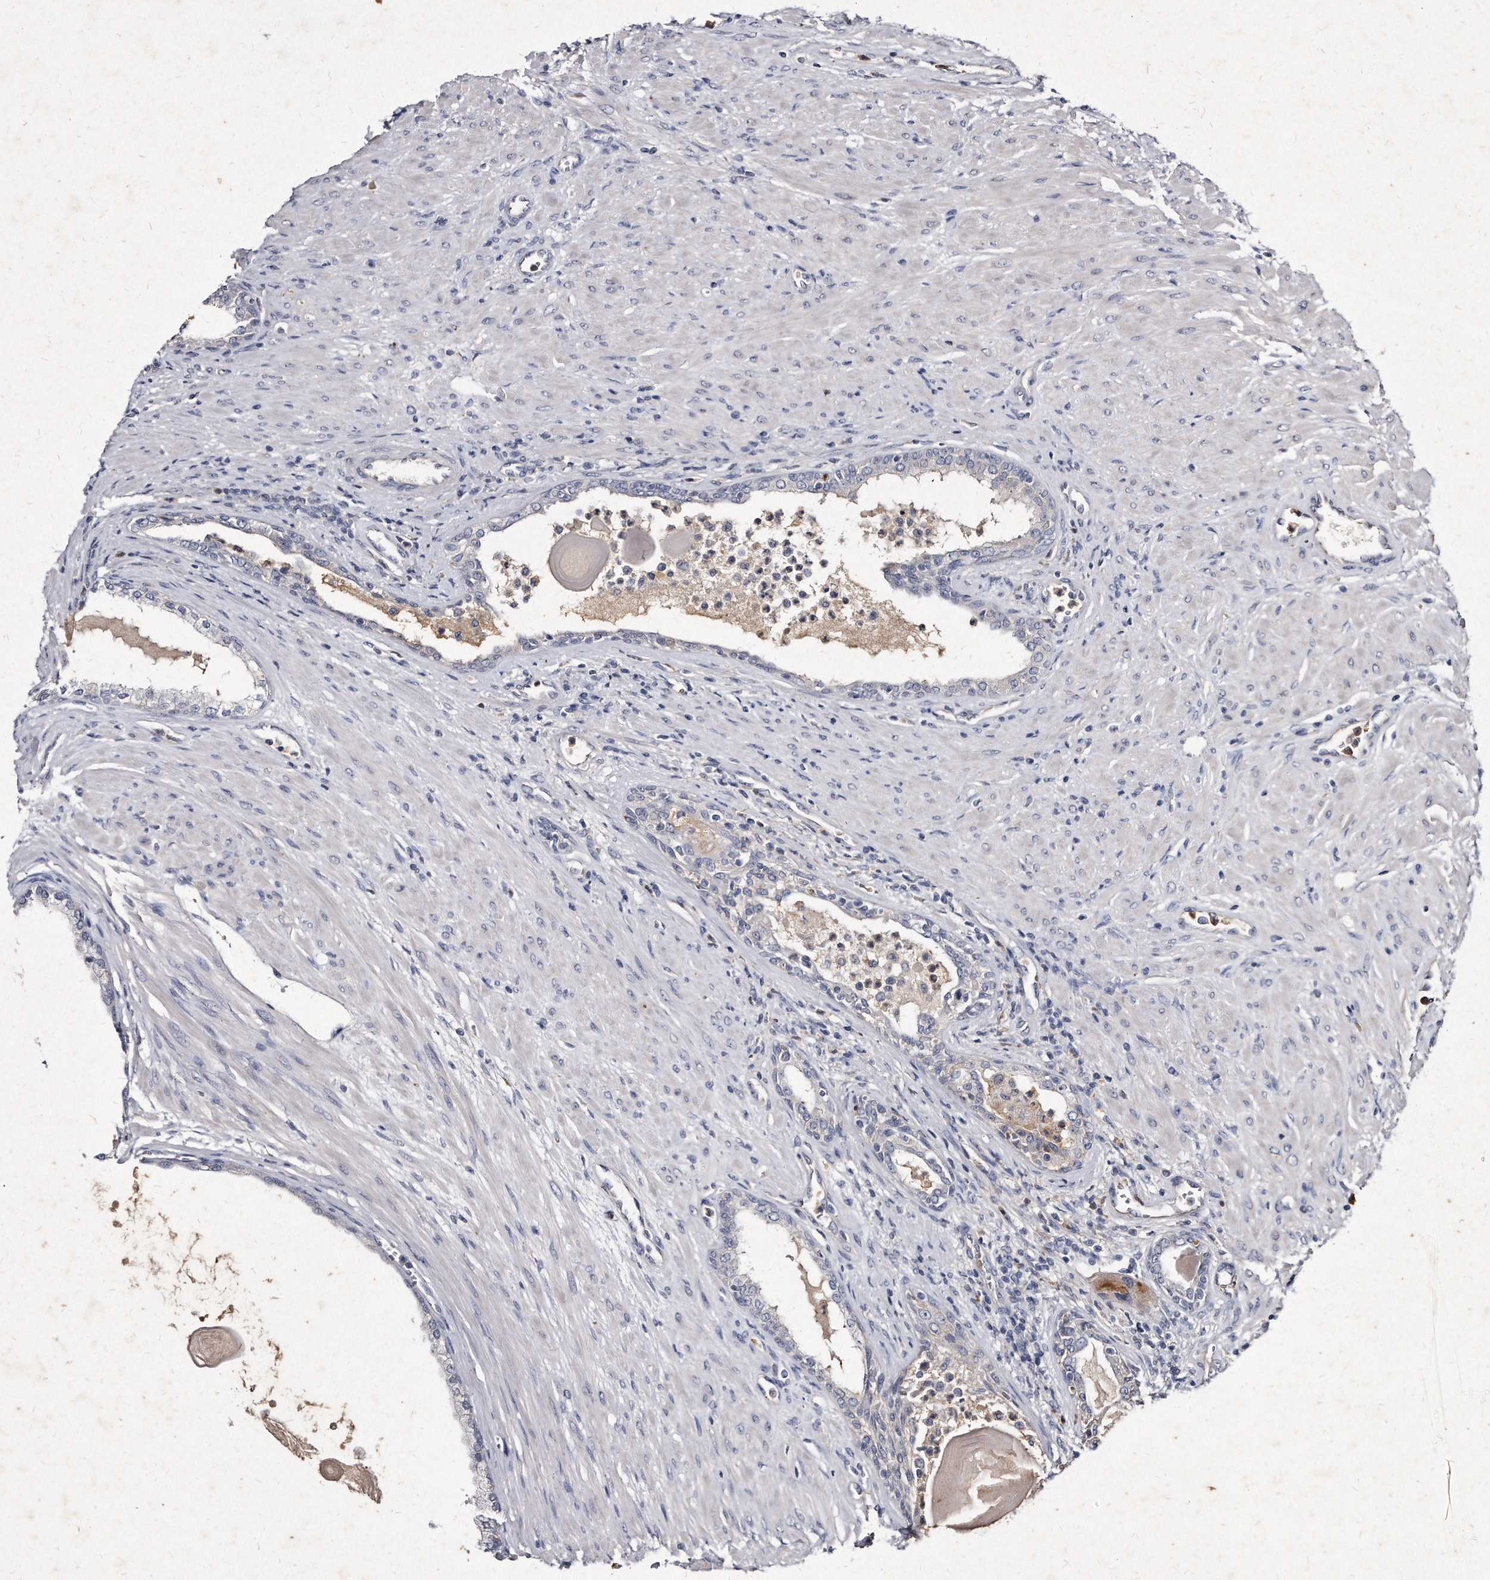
{"staining": {"intensity": "negative", "quantity": "none", "location": "none"}, "tissue": "prostate cancer", "cell_type": "Tumor cells", "image_type": "cancer", "snomed": [{"axis": "morphology", "description": "Normal tissue, NOS"}, {"axis": "morphology", "description": "Adenocarcinoma, Low grade"}, {"axis": "topography", "description": "Prostate"}, {"axis": "topography", "description": "Peripheral nerve tissue"}], "caption": "DAB (3,3'-diaminobenzidine) immunohistochemical staining of prostate cancer (adenocarcinoma (low-grade)) demonstrates no significant expression in tumor cells.", "gene": "KLHDC3", "patient": {"sex": "male", "age": 71}}